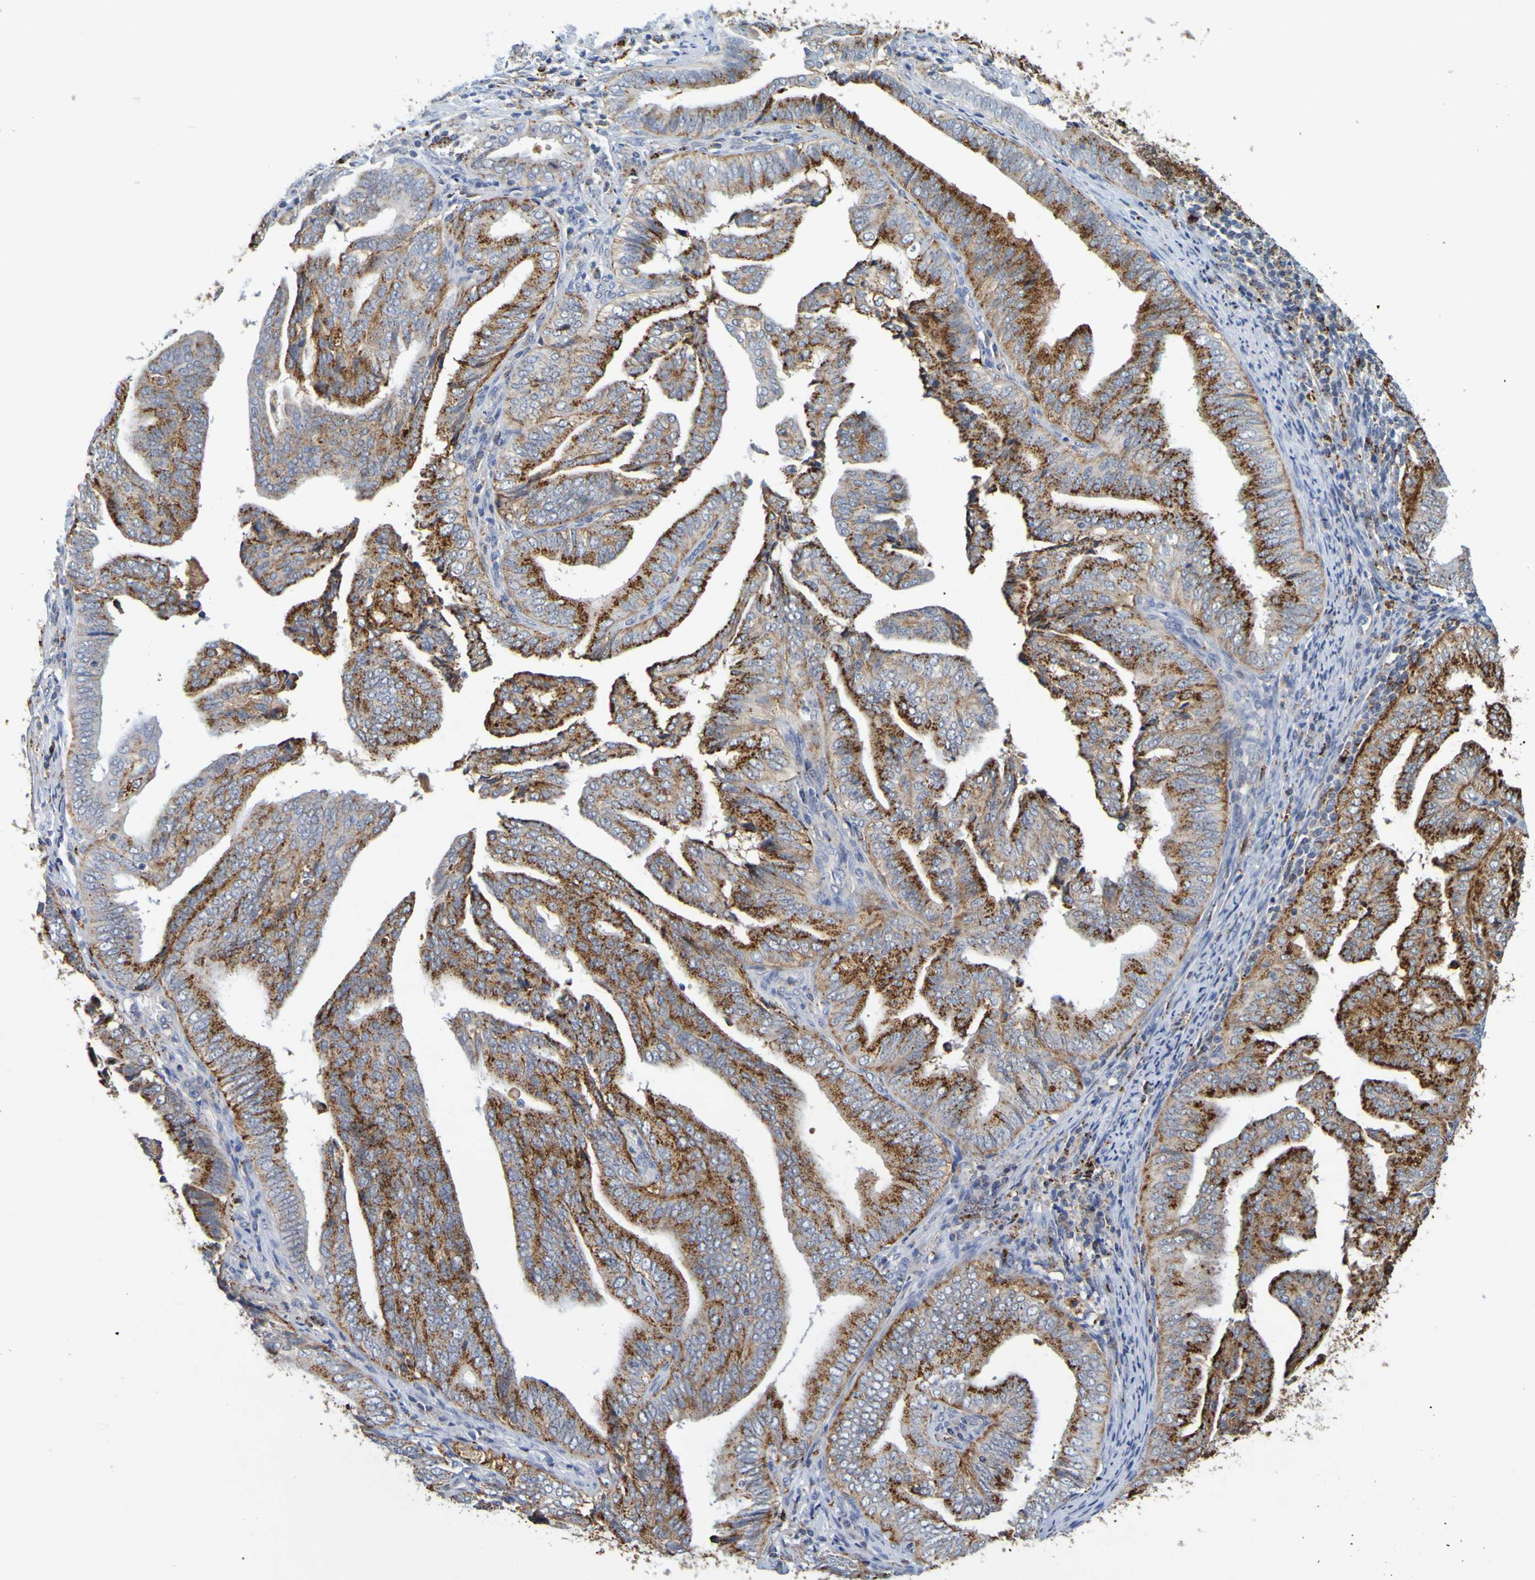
{"staining": {"intensity": "strong", "quantity": ">75%", "location": "cytoplasmic/membranous"}, "tissue": "endometrial cancer", "cell_type": "Tumor cells", "image_type": "cancer", "snomed": [{"axis": "morphology", "description": "Adenocarcinoma, NOS"}, {"axis": "topography", "description": "Endometrium"}], "caption": "The immunohistochemical stain shows strong cytoplasmic/membranous expression in tumor cells of endometrial cancer tissue.", "gene": "TPH1", "patient": {"sex": "female", "age": 58}}